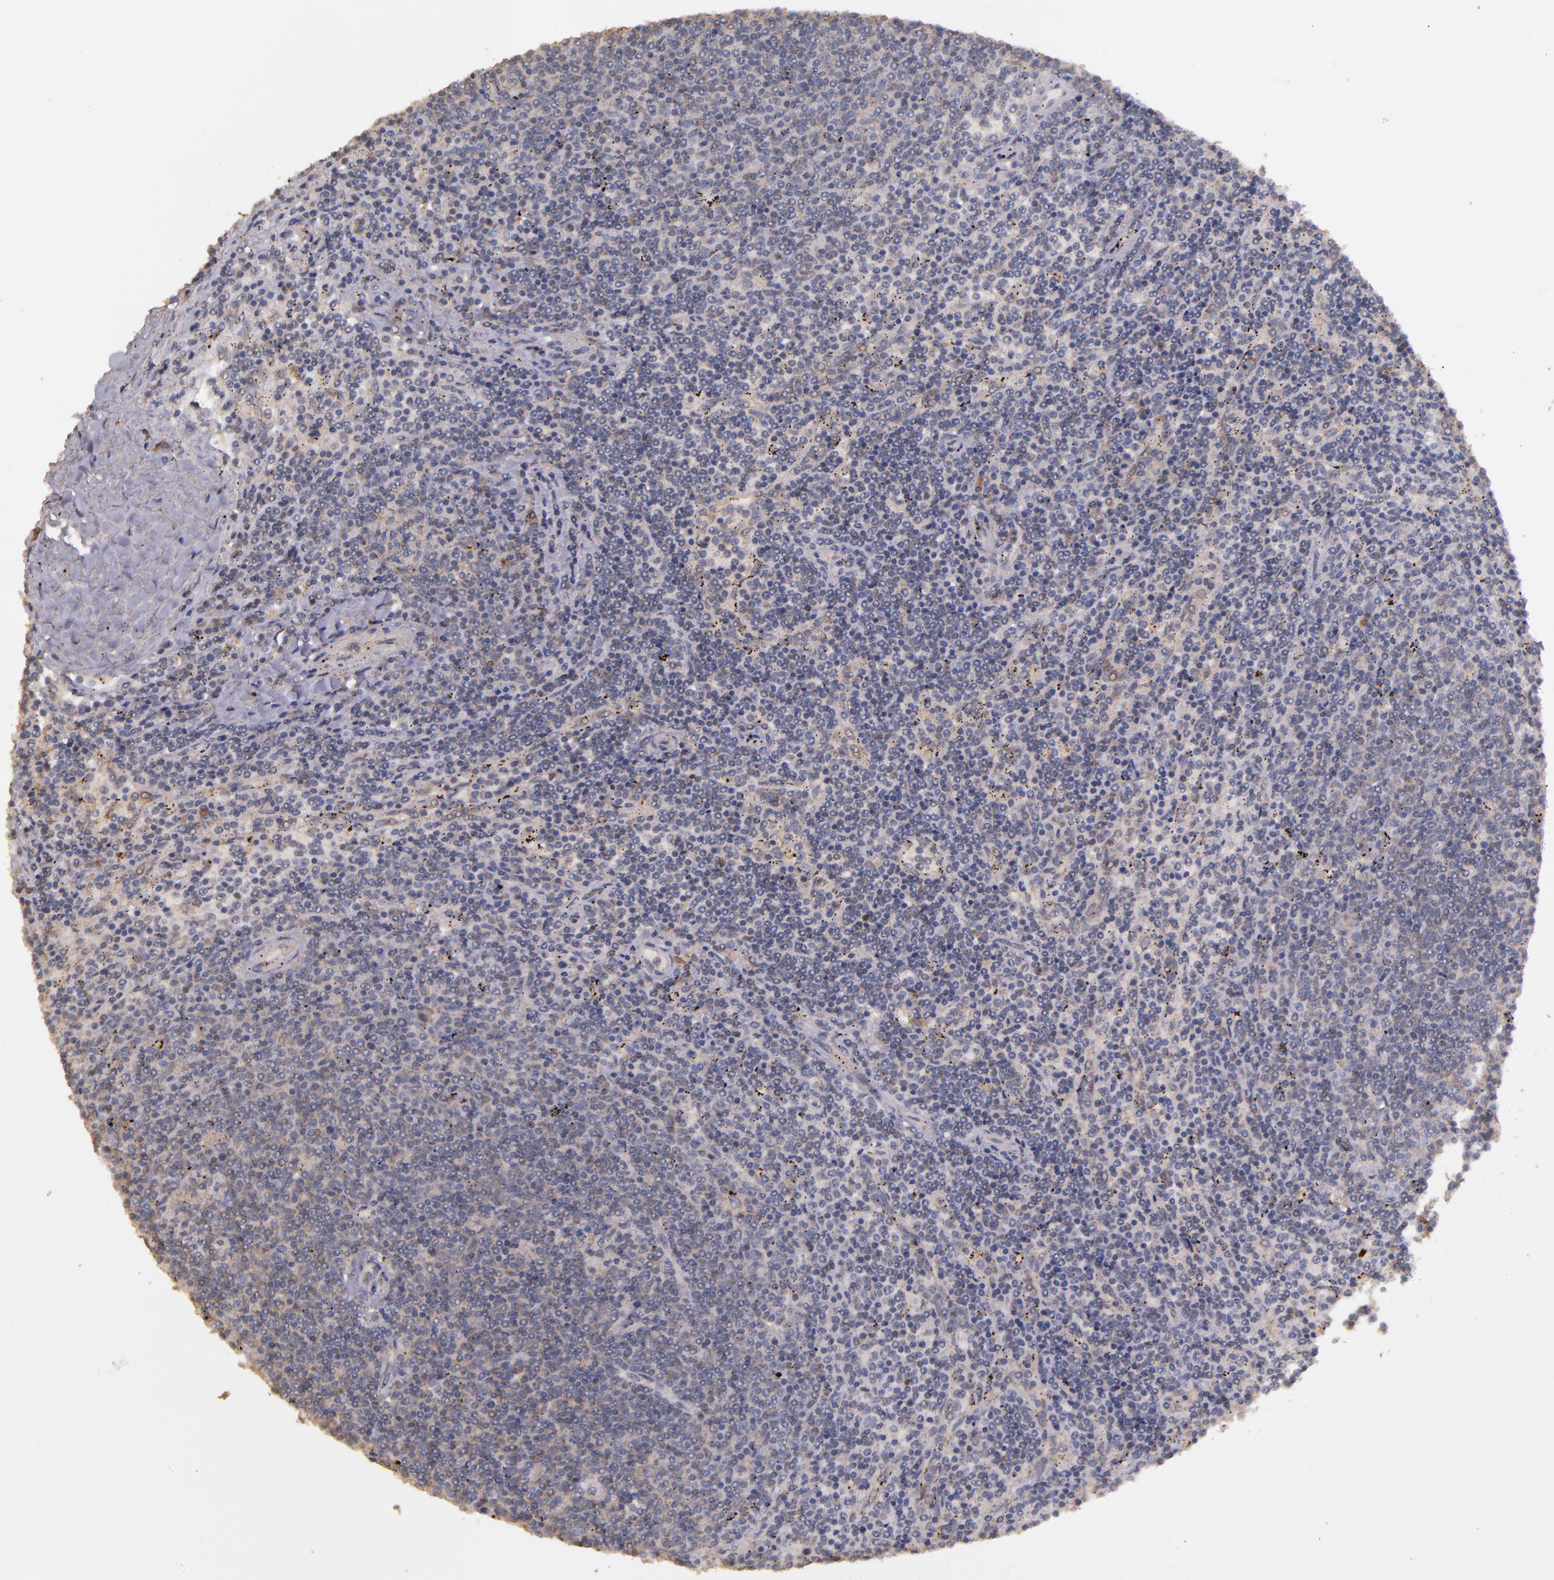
{"staining": {"intensity": "moderate", "quantity": "<25%", "location": "cytoplasmic/membranous"}, "tissue": "lymphoma", "cell_type": "Tumor cells", "image_type": "cancer", "snomed": [{"axis": "morphology", "description": "Malignant lymphoma, non-Hodgkin's type, Low grade"}, {"axis": "topography", "description": "Spleen"}], "caption": "Immunohistochemical staining of human lymphoma shows low levels of moderate cytoplasmic/membranous protein expression in about <25% of tumor cells.", "gene": "HECTD1", "patient": {"sex": "female", "age": 50}}